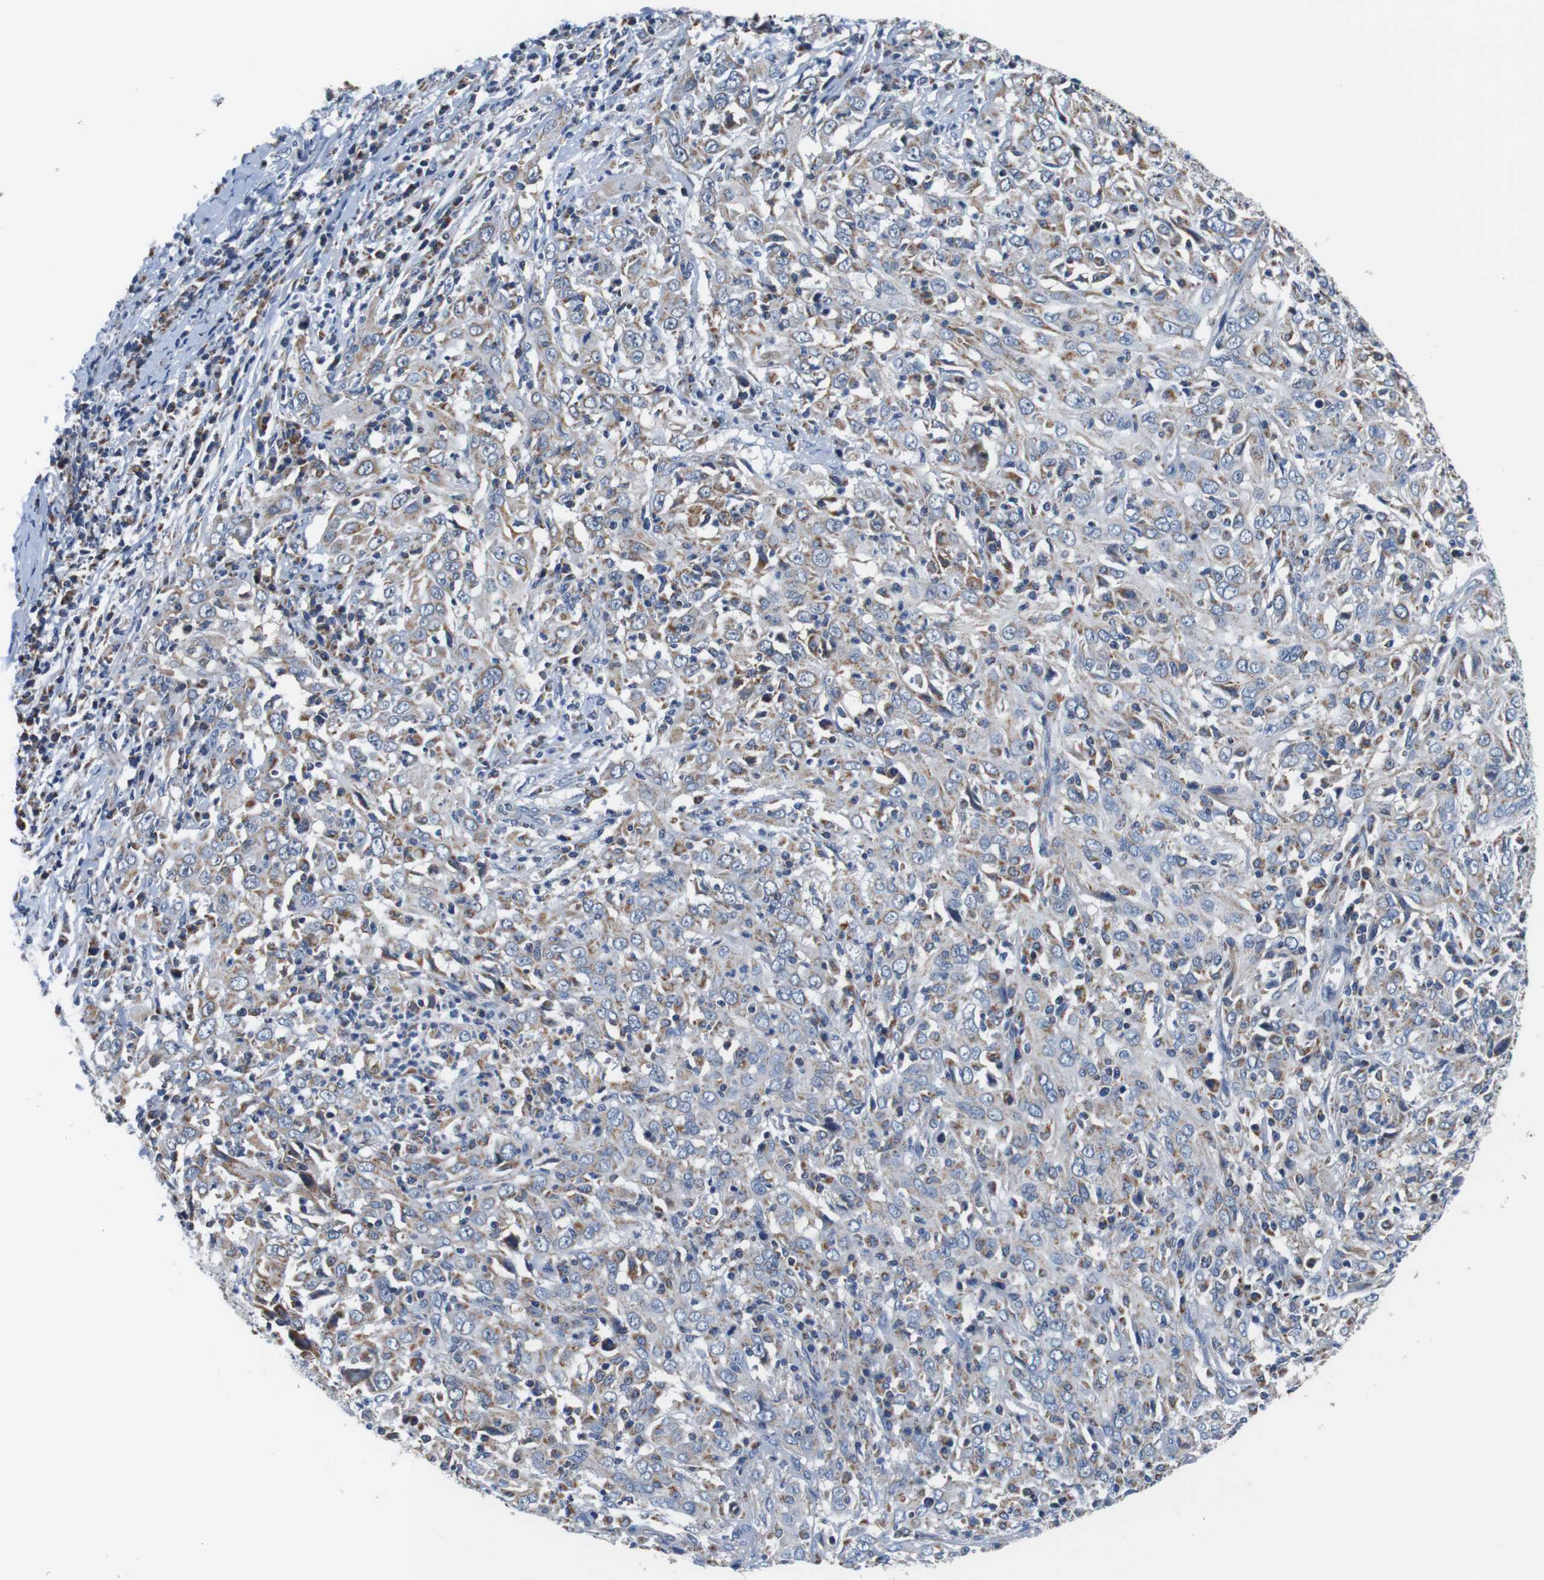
{"staining": {"intensity": "moderate", "quantity": "<25%", "location": "cytoplasmic/membranous"}, "tissue": "cervical cancer", "cell_type": "Tumor cells", "image_type": "cancer", "snomed": [{"axis": "morphology", "description": "Squamous cell carcinoma, NOS"}, {"axis": "topography", "description": "Cervix"}], "caption": "An IHC micrograph of neoplastic tissue is shown. Protein staining in brown labels moderate cytoplasmic/membranous positivity in cervical cancer (squamous cell carcinoma) within tumor cells.", "gene": "LRP4", "patient": {"sex": "female", "age": 46}}